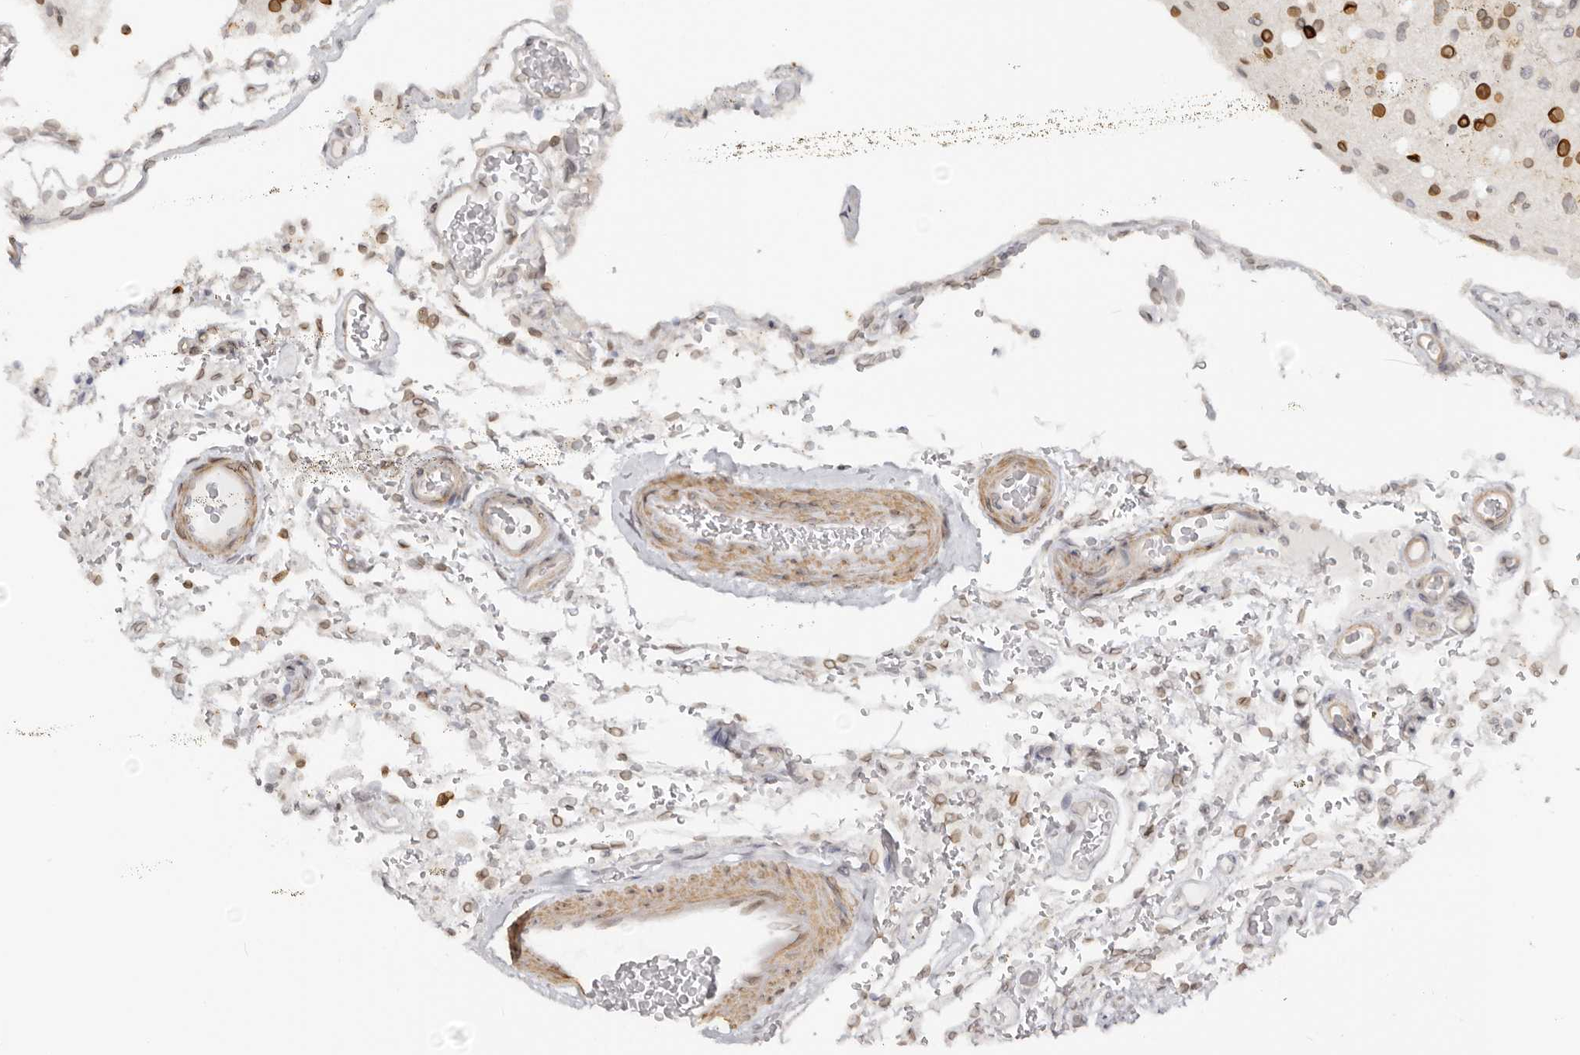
{"staining": {"intensity": "strong", "quantity": "25%-75%", "location": "cytoplasmic/membranous,nuclear"}, "tissue": "glioma", "cell_type": "Tumor cells", "image_type": "cancer", "snomed": [{"axis": "morphology", "description": "Glioma, malignant, High grade"}, {"axis": "topography", "description": "Brain"}], "caption": "High-grade glioma (malignant) stained with a protein marker exhibits strong staining in tumor cells.", "gene": "NUP153", "patient": {"sex": "male", "age": 34}}